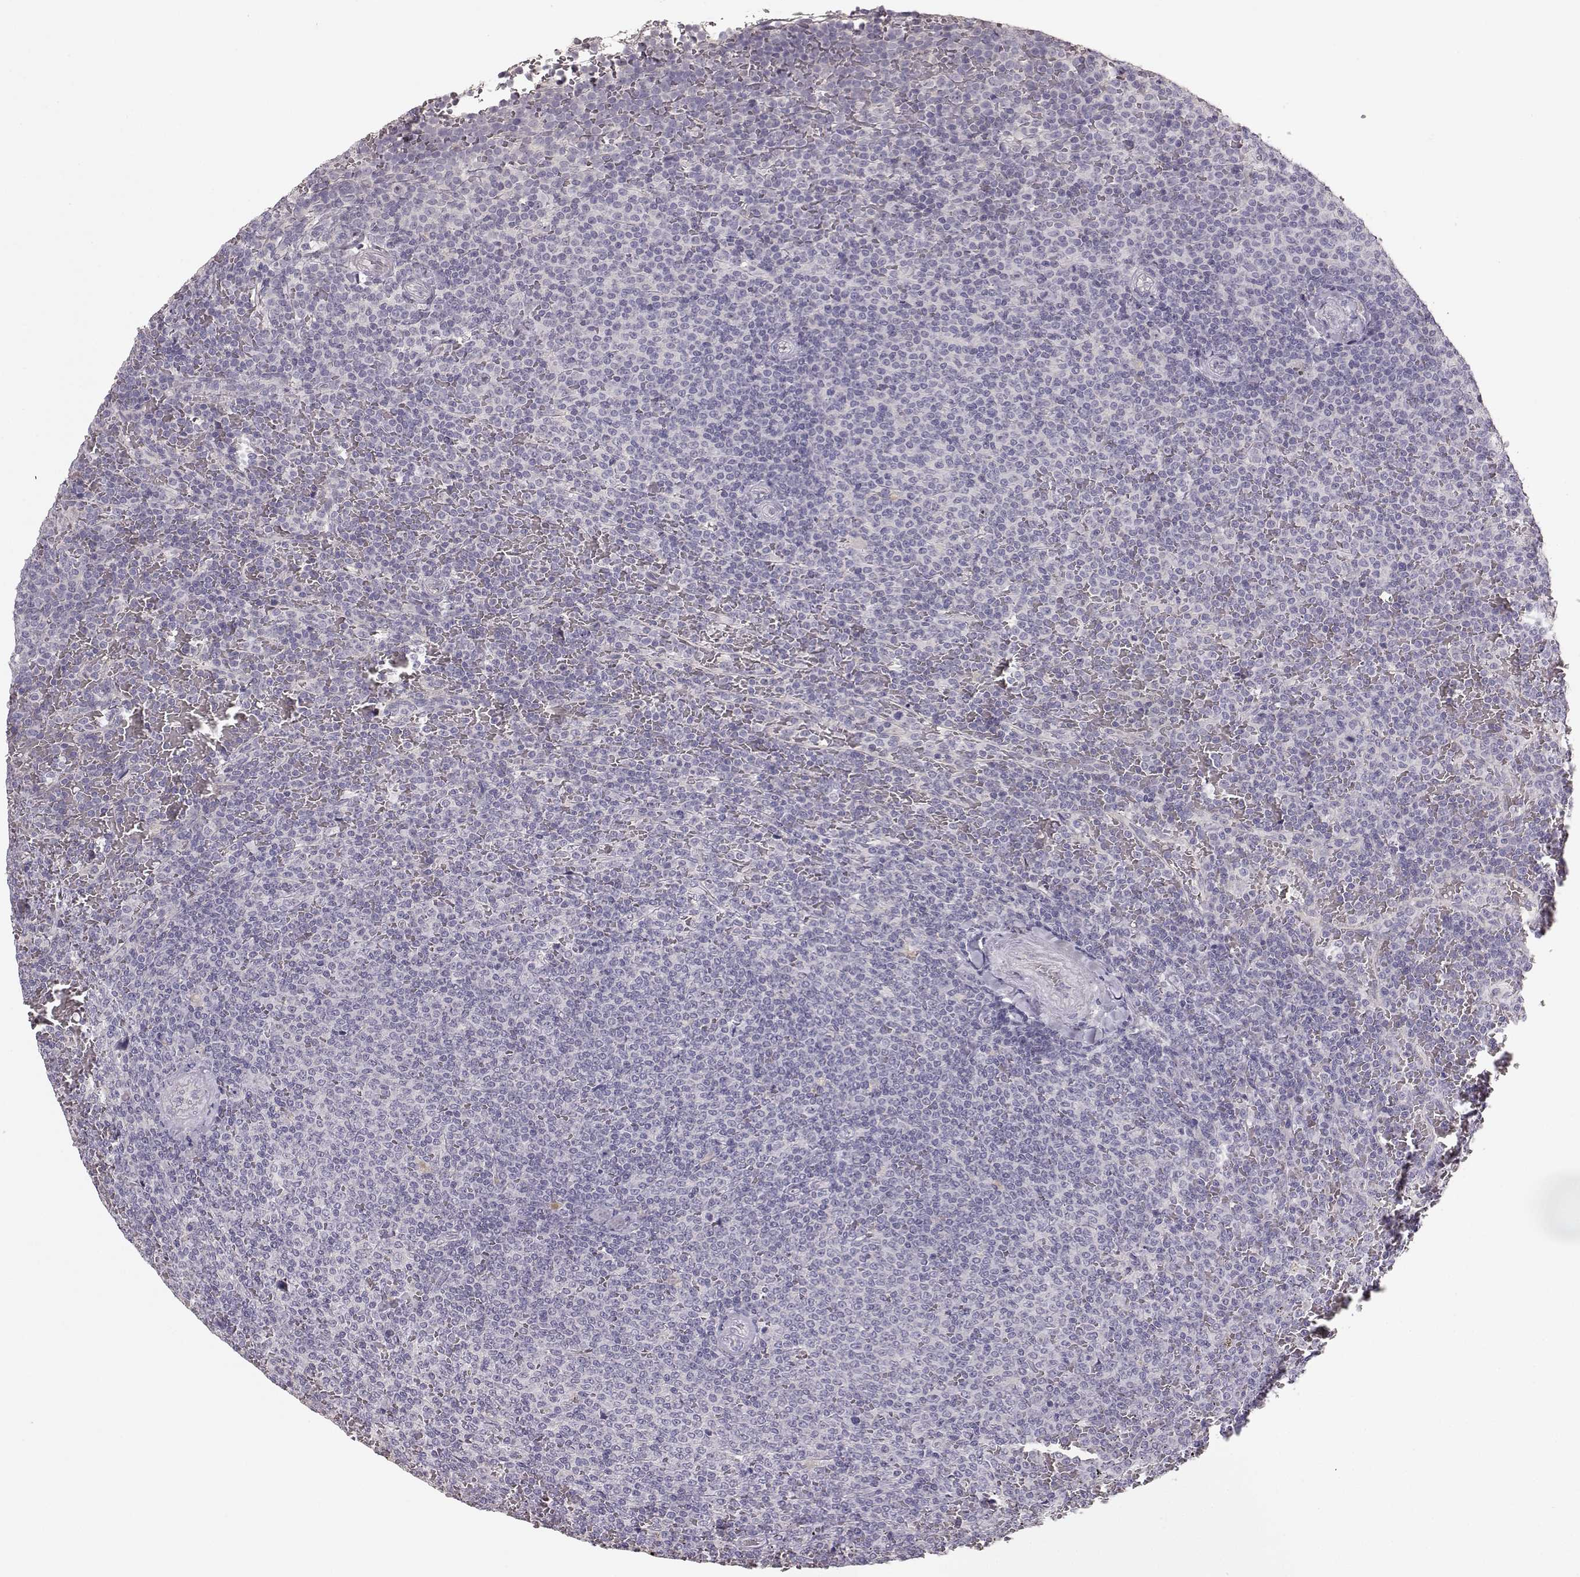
{"staining": {"intensity": "negative", "quantity": "none", "location": "none"}, "tissue": "lymphoma", "cell_type": "Tumor cells", "image_type": "cancer", "snomed": [{"axis": "morphology", "description": "Malignant lymphoma, non-Hodgkin's type, Low grade"}, {"axis": "topography", "description": "Spleen"}], "caption": "The micrograph shows no significant expression in tumor cells of malignant lymphoma, non-Hodgkin's type (low-grade). (DAB IHC visualized using brightfield microscopy, high magnification).", "gene": "GHR", "patient": {"sex": "female", "age": 77}}